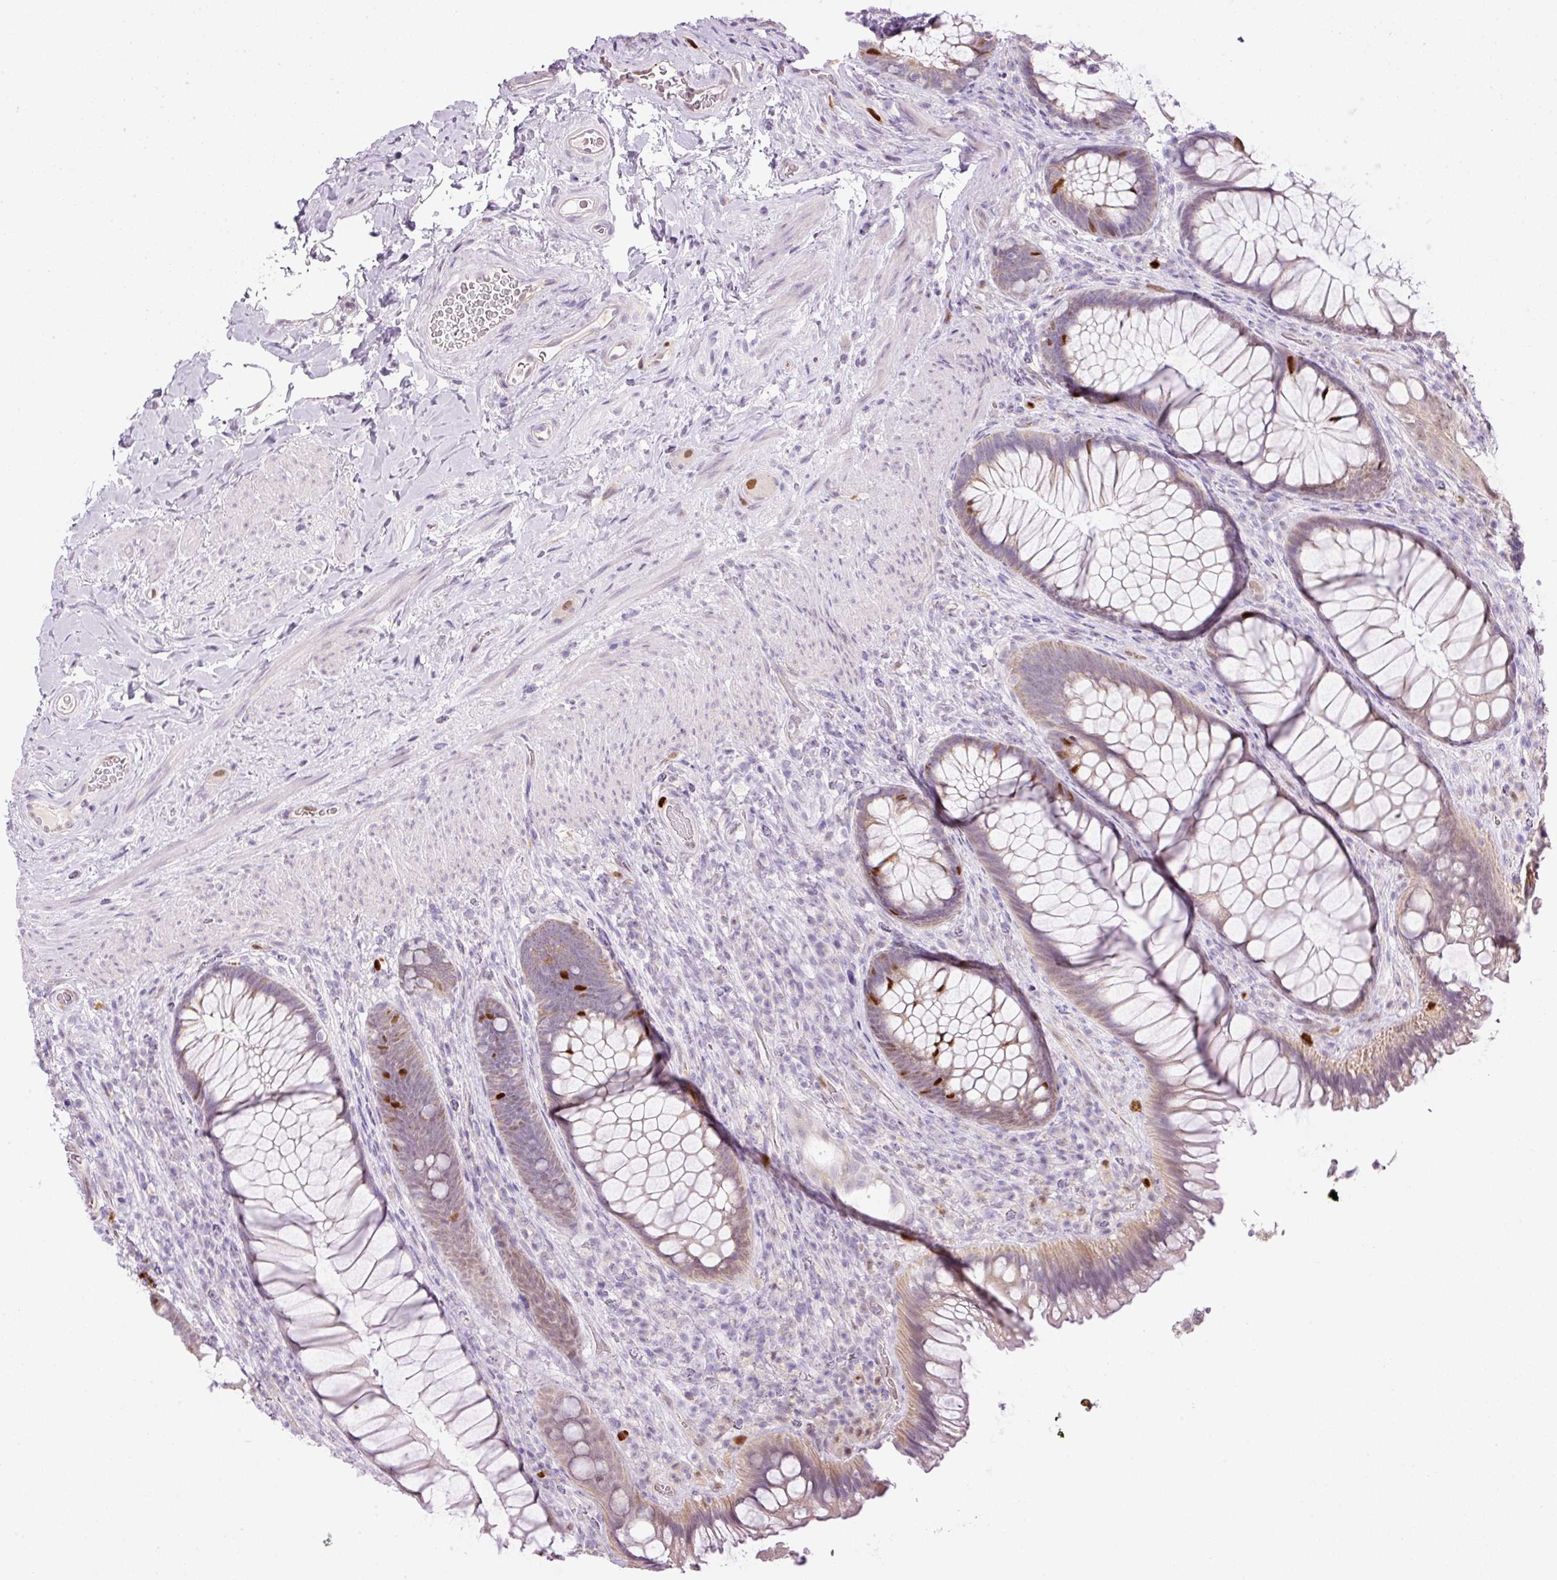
{"staining": {"intensity": "moderate", "quantity": "25%-75%", "location": "cytoplasmic/membranous,nuclear"}, "tissue": "rectum", "cell_type": "Glandular cells", "image_type": "normal", "snomed": [{"axis": "morphology", "description": "Normal tissue, NOS"}, {"axis": "topography", "description": "Rectum"}], "caption": "Moderate cytoplasmic/membranous,nuclear staining for a protein is appreciated in about 25%-75% of glandular cells of normal rectum using immunohistochemistry.", "gene": "KPNA2", "patient": {"sex": "male", "age": 53}}